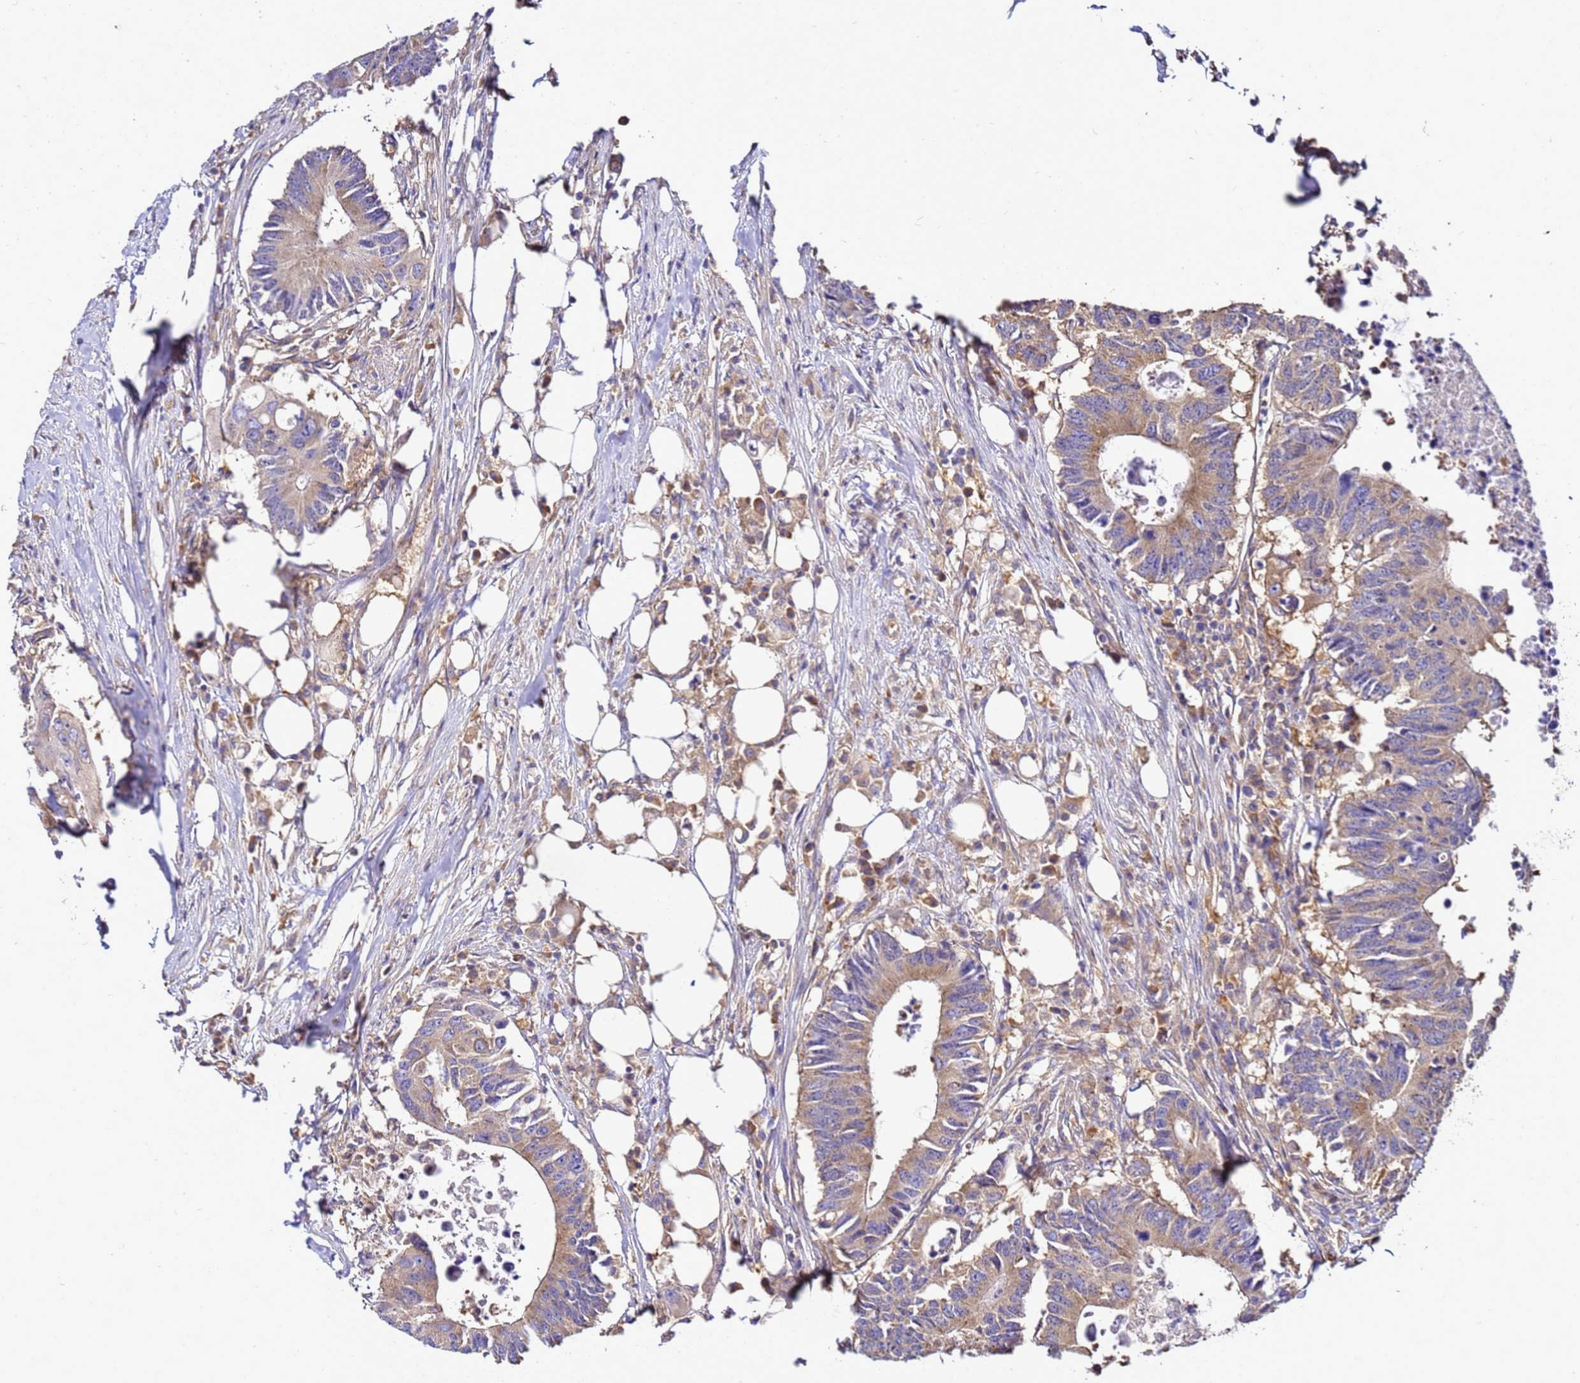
{"staining": {"intensity": "weak", "quantity": ">75%", "location": "cytoplasmic/membranous"}, "tissue": "colorectal cancer", "cell_type": "Tumor cells", "image_type": "cancer", "snomed": [{"axis": "morphology", "description": "Adenocarcinoma, NOS"}, {"axis": "topography", "description": "Colon"}], "caption": "An image showing weak cytoplasmic/membranous staining in approximately >75% of tumor cells in adenocarcinoma (colorectal), as visualized by brown immunohistochemical staining.", "gene": "NARS1", "patient": {"sex": "male", "age": 71}}